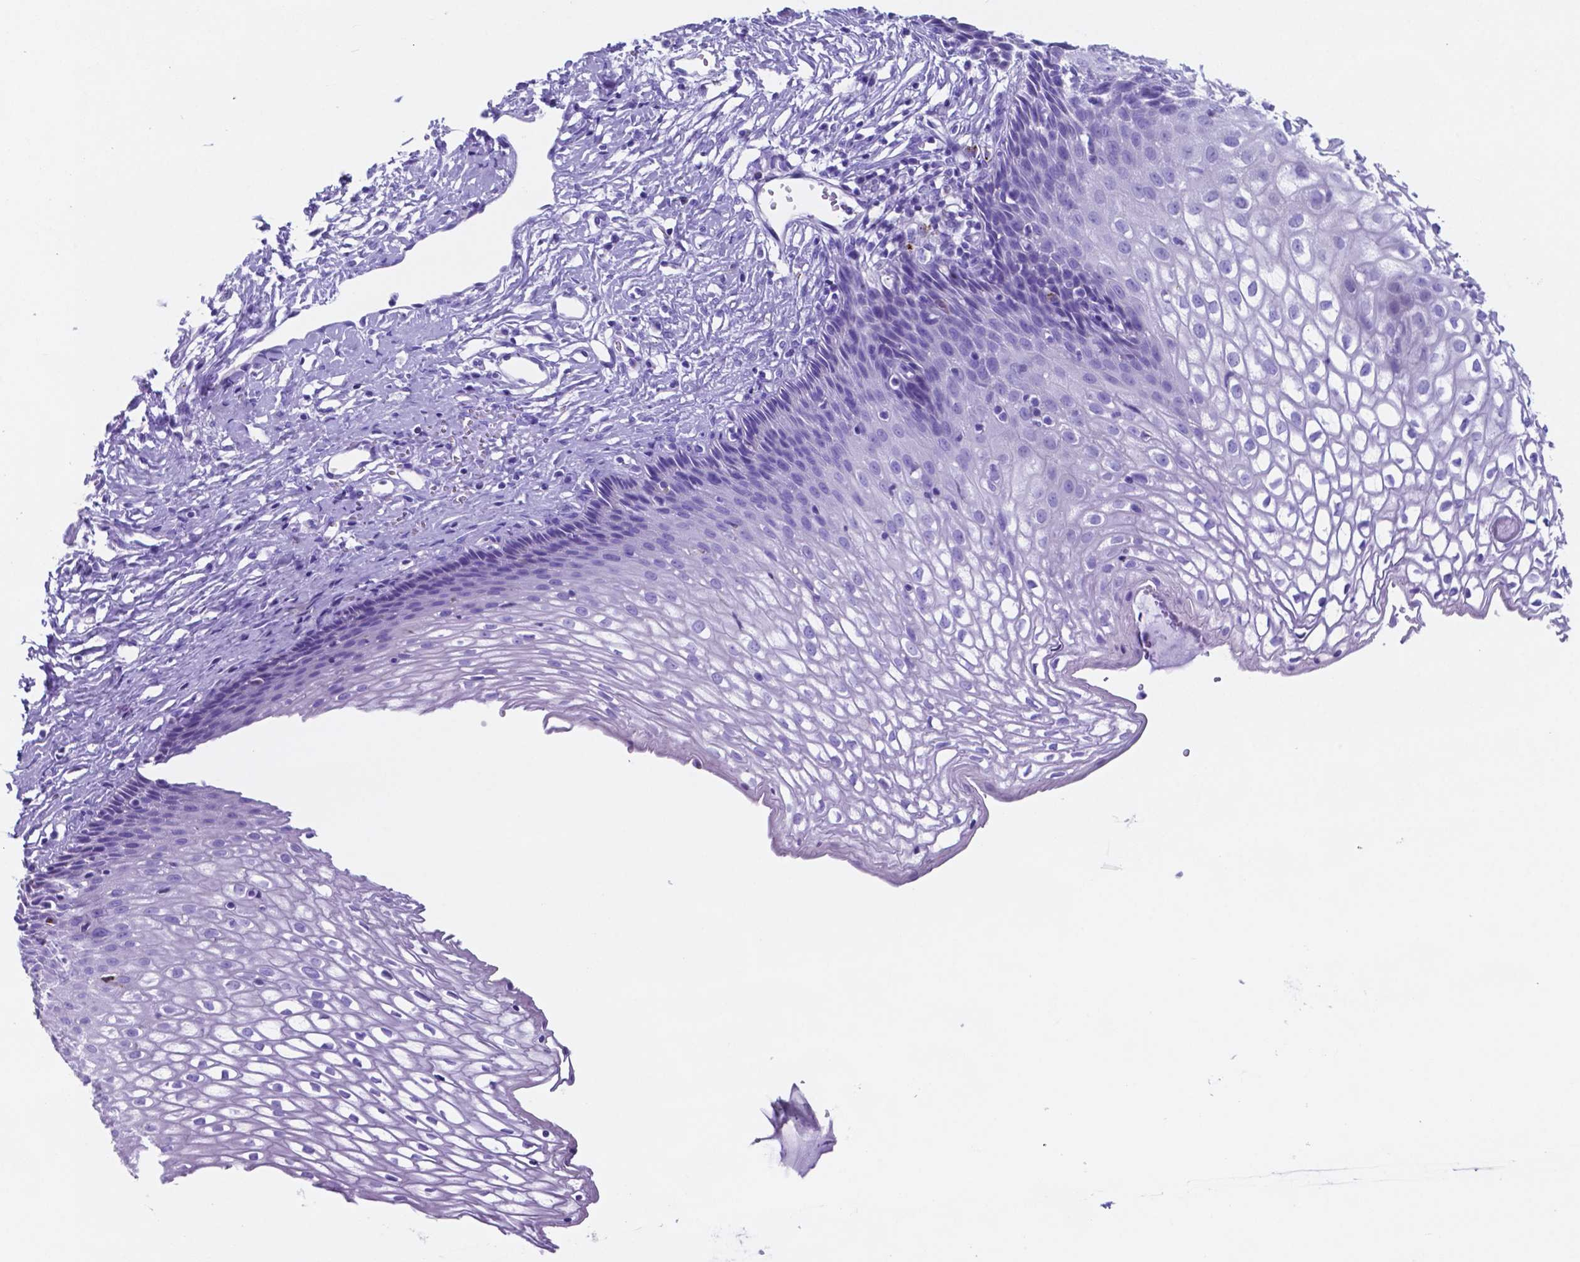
{"staining": {"intensity": "negative", "quantity": "none", "location": "none"}, "tissue": "cervix", "cell_type": "Glandular cells", "image_type": "normal", "snomed": [{"axis": "morphology", "description": "Normal tissue, NOS"}, {"axis": "topography", "description": "Cervix"}], "caption": "Human cervix stained for a protein using immunohistochemistry (IHC) reveals no staining in glandular cells.", "gene": "DNAAF8", "patient": {"sex": "female", "age": 40}}